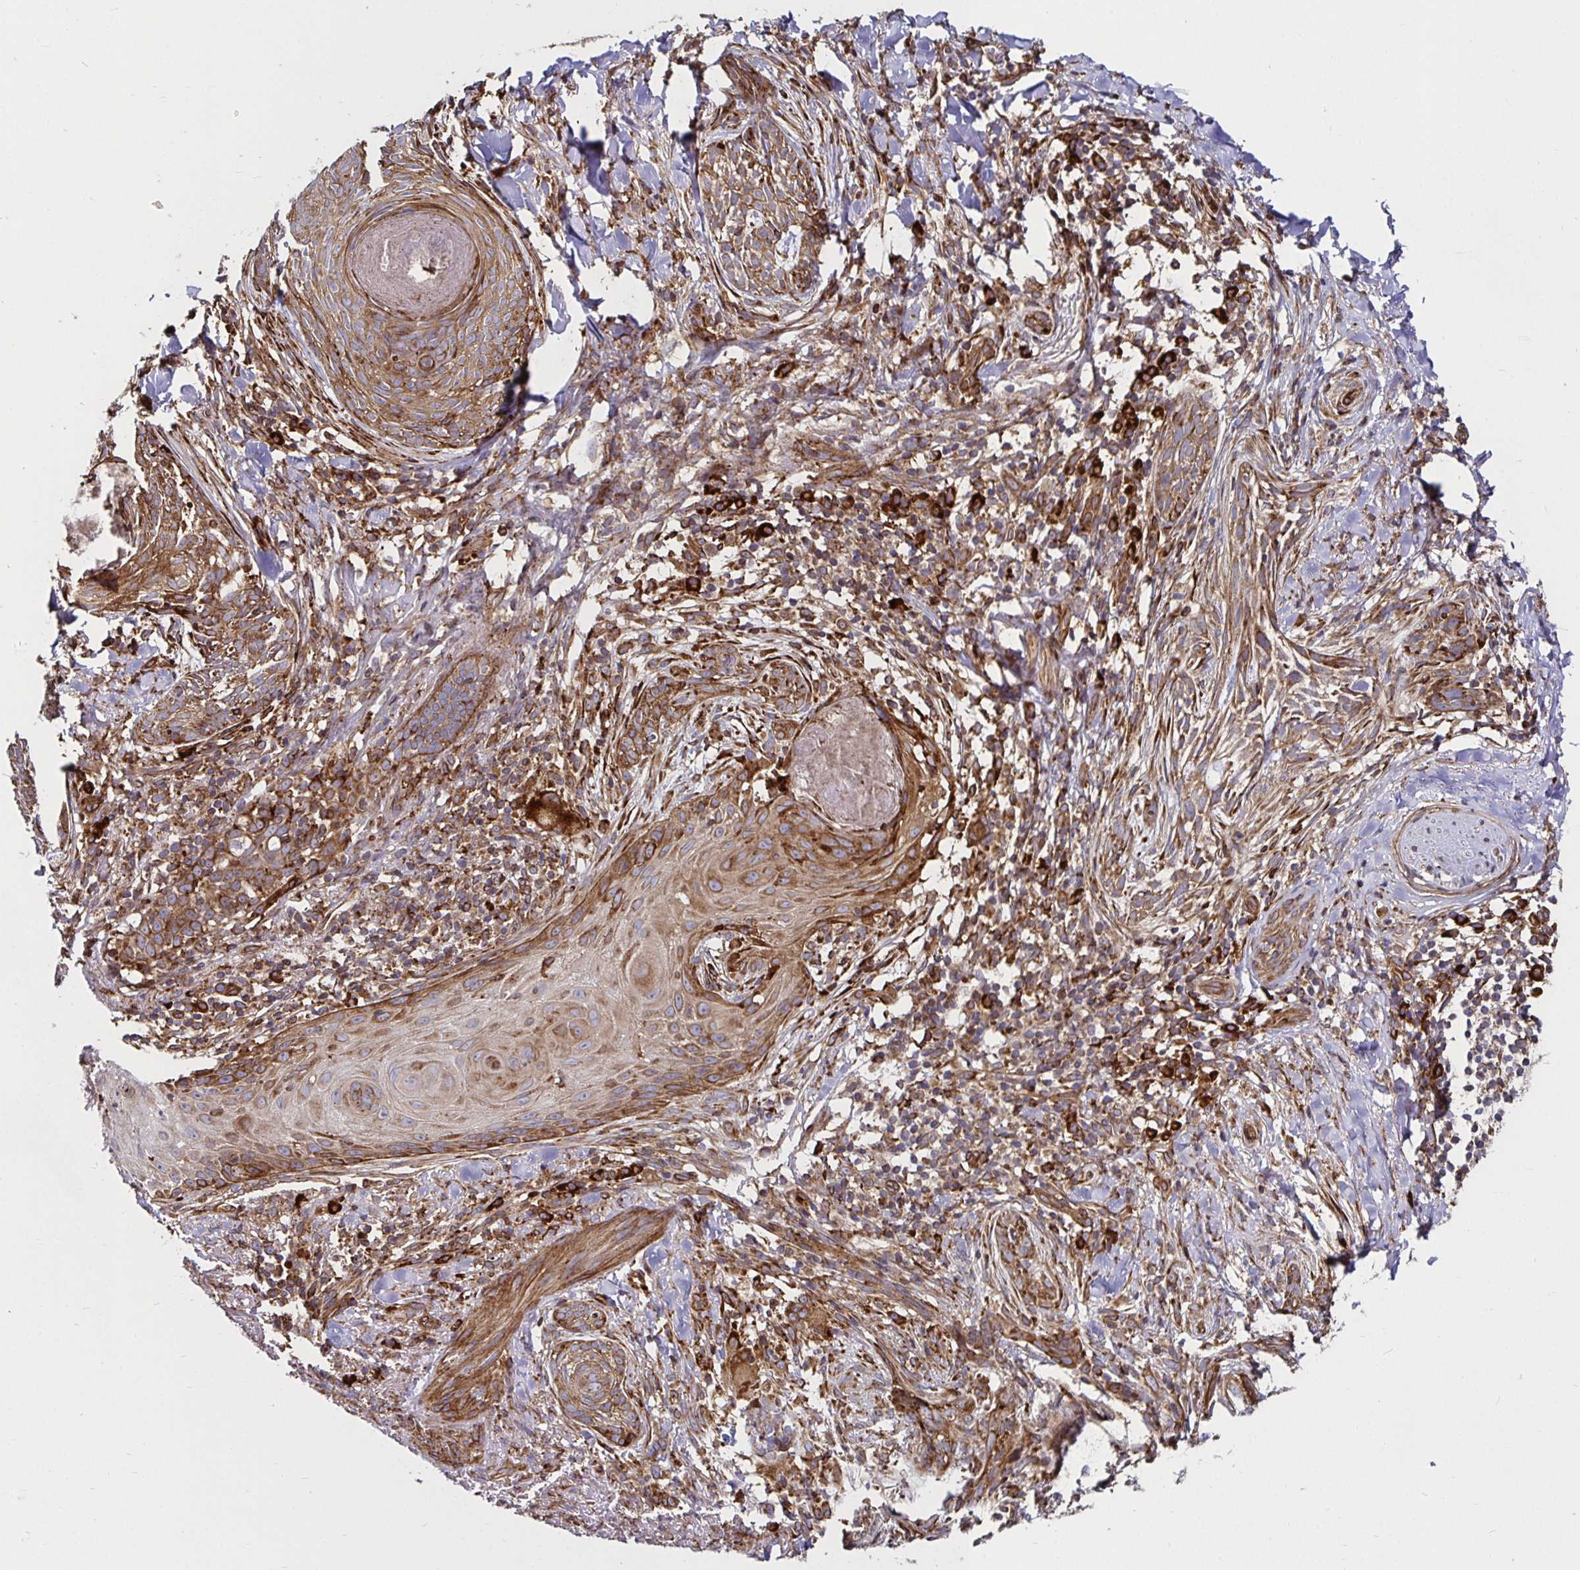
{"staining": {"intensity": "moderate", "quantity": ">75%", "location": "cytoplasmic/membranous"}, "tissue": "skin cancer", "cell_type": "Tumor cells", "image_type": "cancer", "snomed": [{"axis": "morphology", "description": "Basal cell carcinoma"}, {"axis": "topography", "description": "Skin"}], "caption": "Immunohistochemical staining of skin cancer exhibits medium levels of moderate cytoplasmic/membranous protein staining in about >75% of tumor cells.", "gene": "SMYD3", "patient": {"sex": "female", "age": 93}}